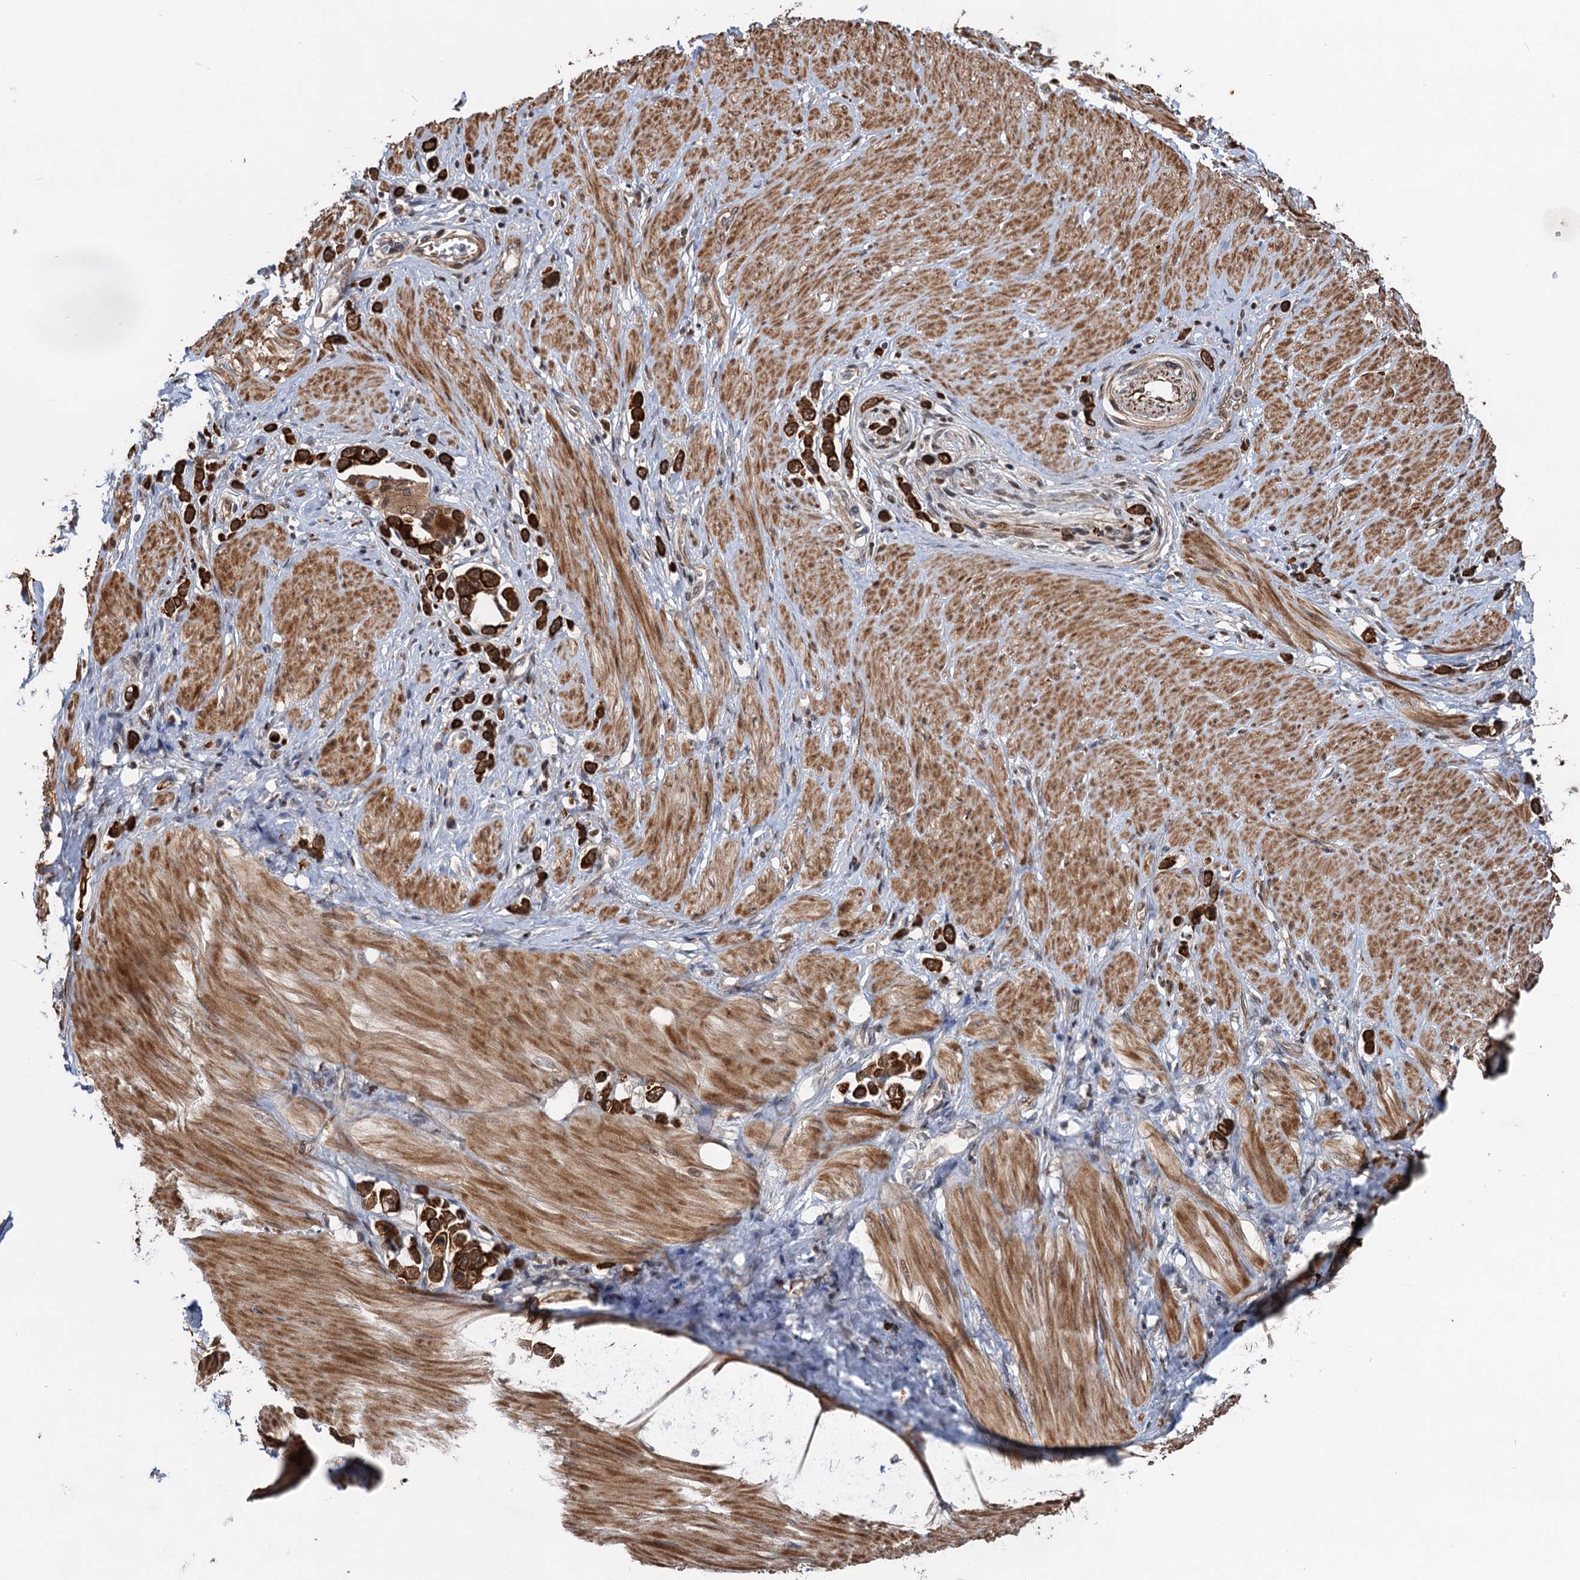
{"staining": {"intensity": "strong", "quantity": ">75%", "location": "cytoplasmic/membranous"}, "tissue": "stomach cancer", "cell_type": "Tumor cells", "image_type": "cancer", "snomed": [{"axis": "morphology", "description": "Adenocarcinoma, NOS"}, {"axis": "topography", "description": "Stomach"}], "caption": "Immunohistochemical staining of human stomach adenocarcinoma shows high levels of strong cytoplasmic/membranous protein positivity in about >75% of tumor cells. (DAB = brown stain, brightfield microscopy at high magnification).", "gene": "TTC31", "patient": {"sex": "female", "age": 65}}